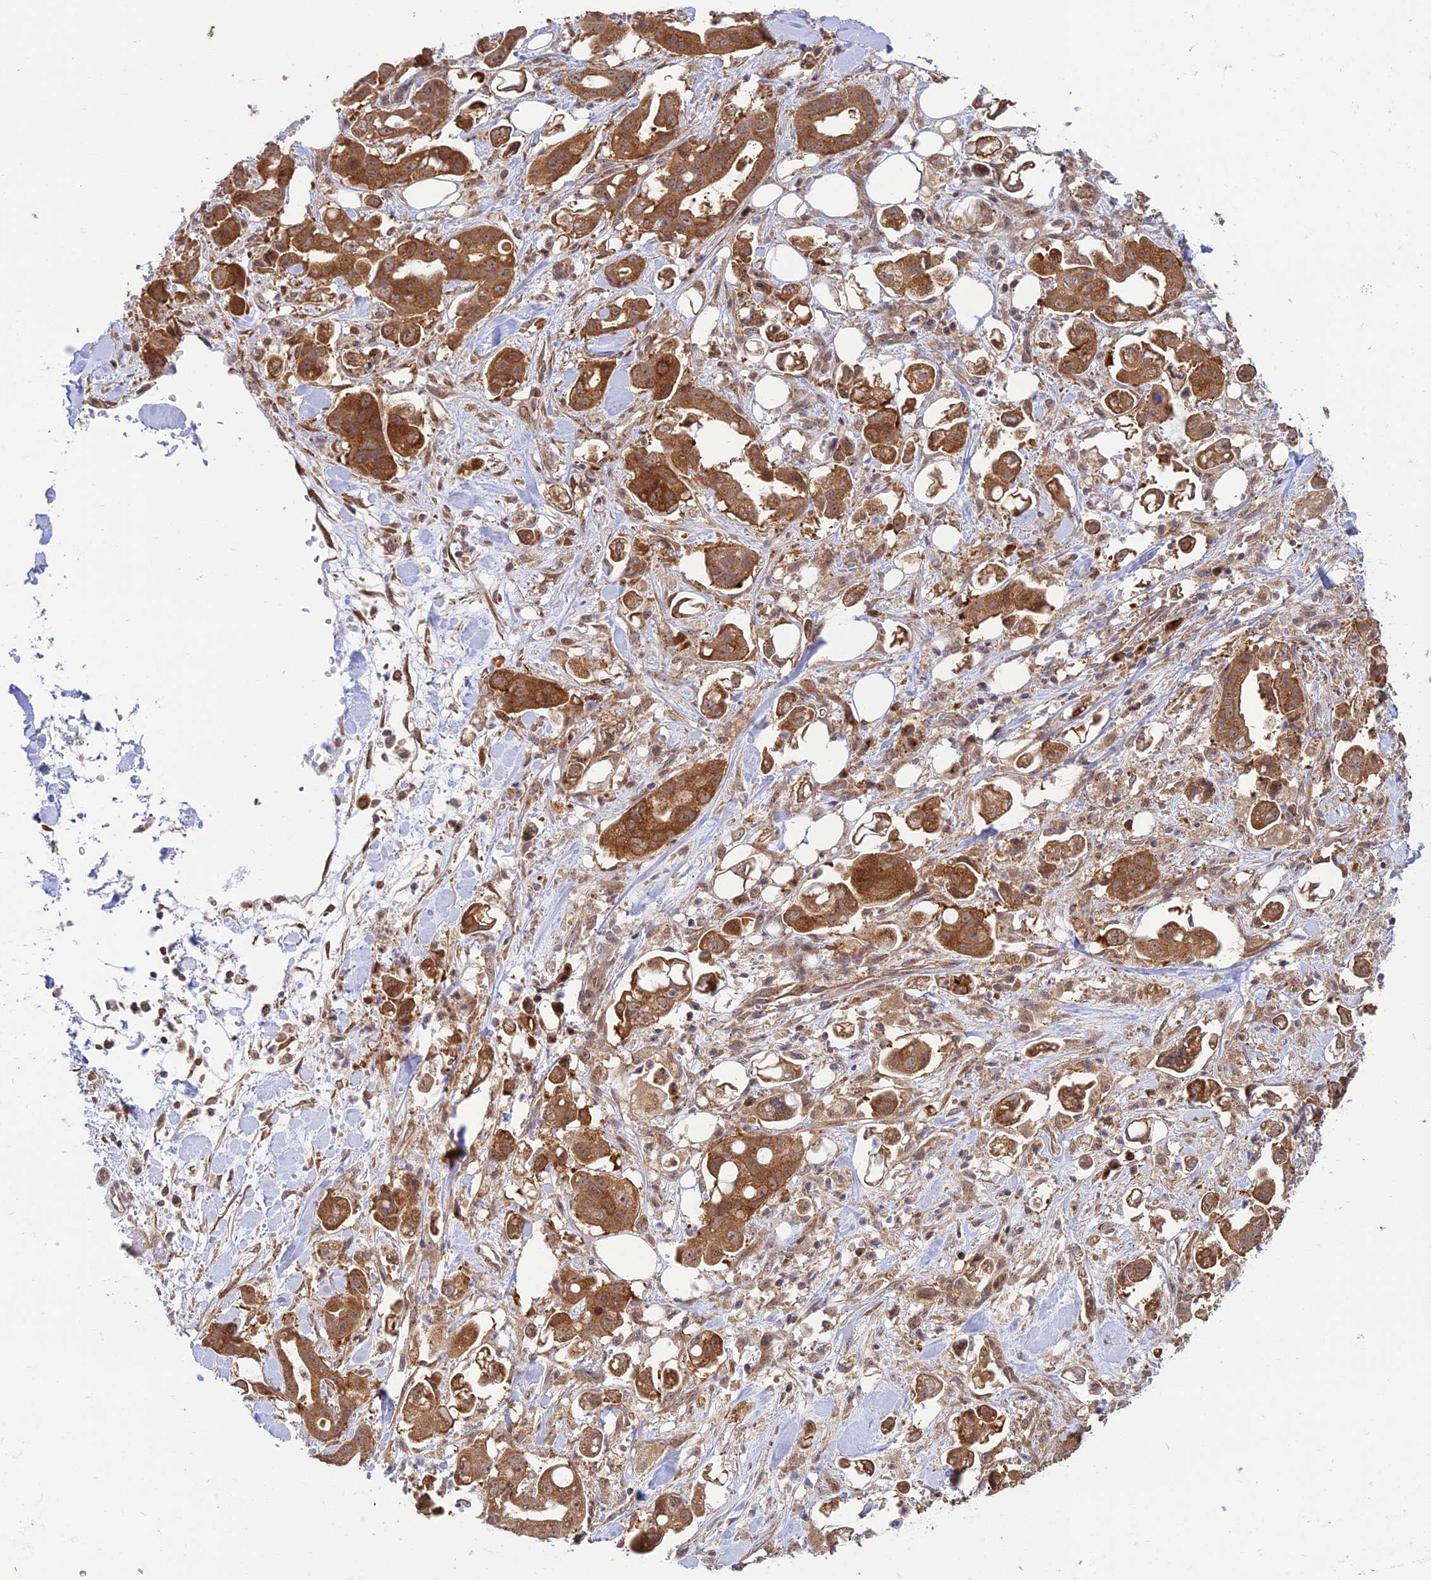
{"staining": {"intensity": "moderate", "quantity": ">75%", "location": "cytoplasmic/membranous"}, "tissue": "stomach cancer", "cell_type": "Tumor cells", "image_type": "cancer", "snomed": [{"axis": "morphology", "description": "Adenocarcinoma, NOS"}, {"axis": "topography", "description": "Stomach"}], "caption": "Brown immunohistochemical staining in adenocarcinoma (stomach) reveals moderate cytoplasmic/membranous expression in approximately >75% of tumor cells.", "gene": "GOLGA3", "patient": {"sex": "male", "age": 62}}